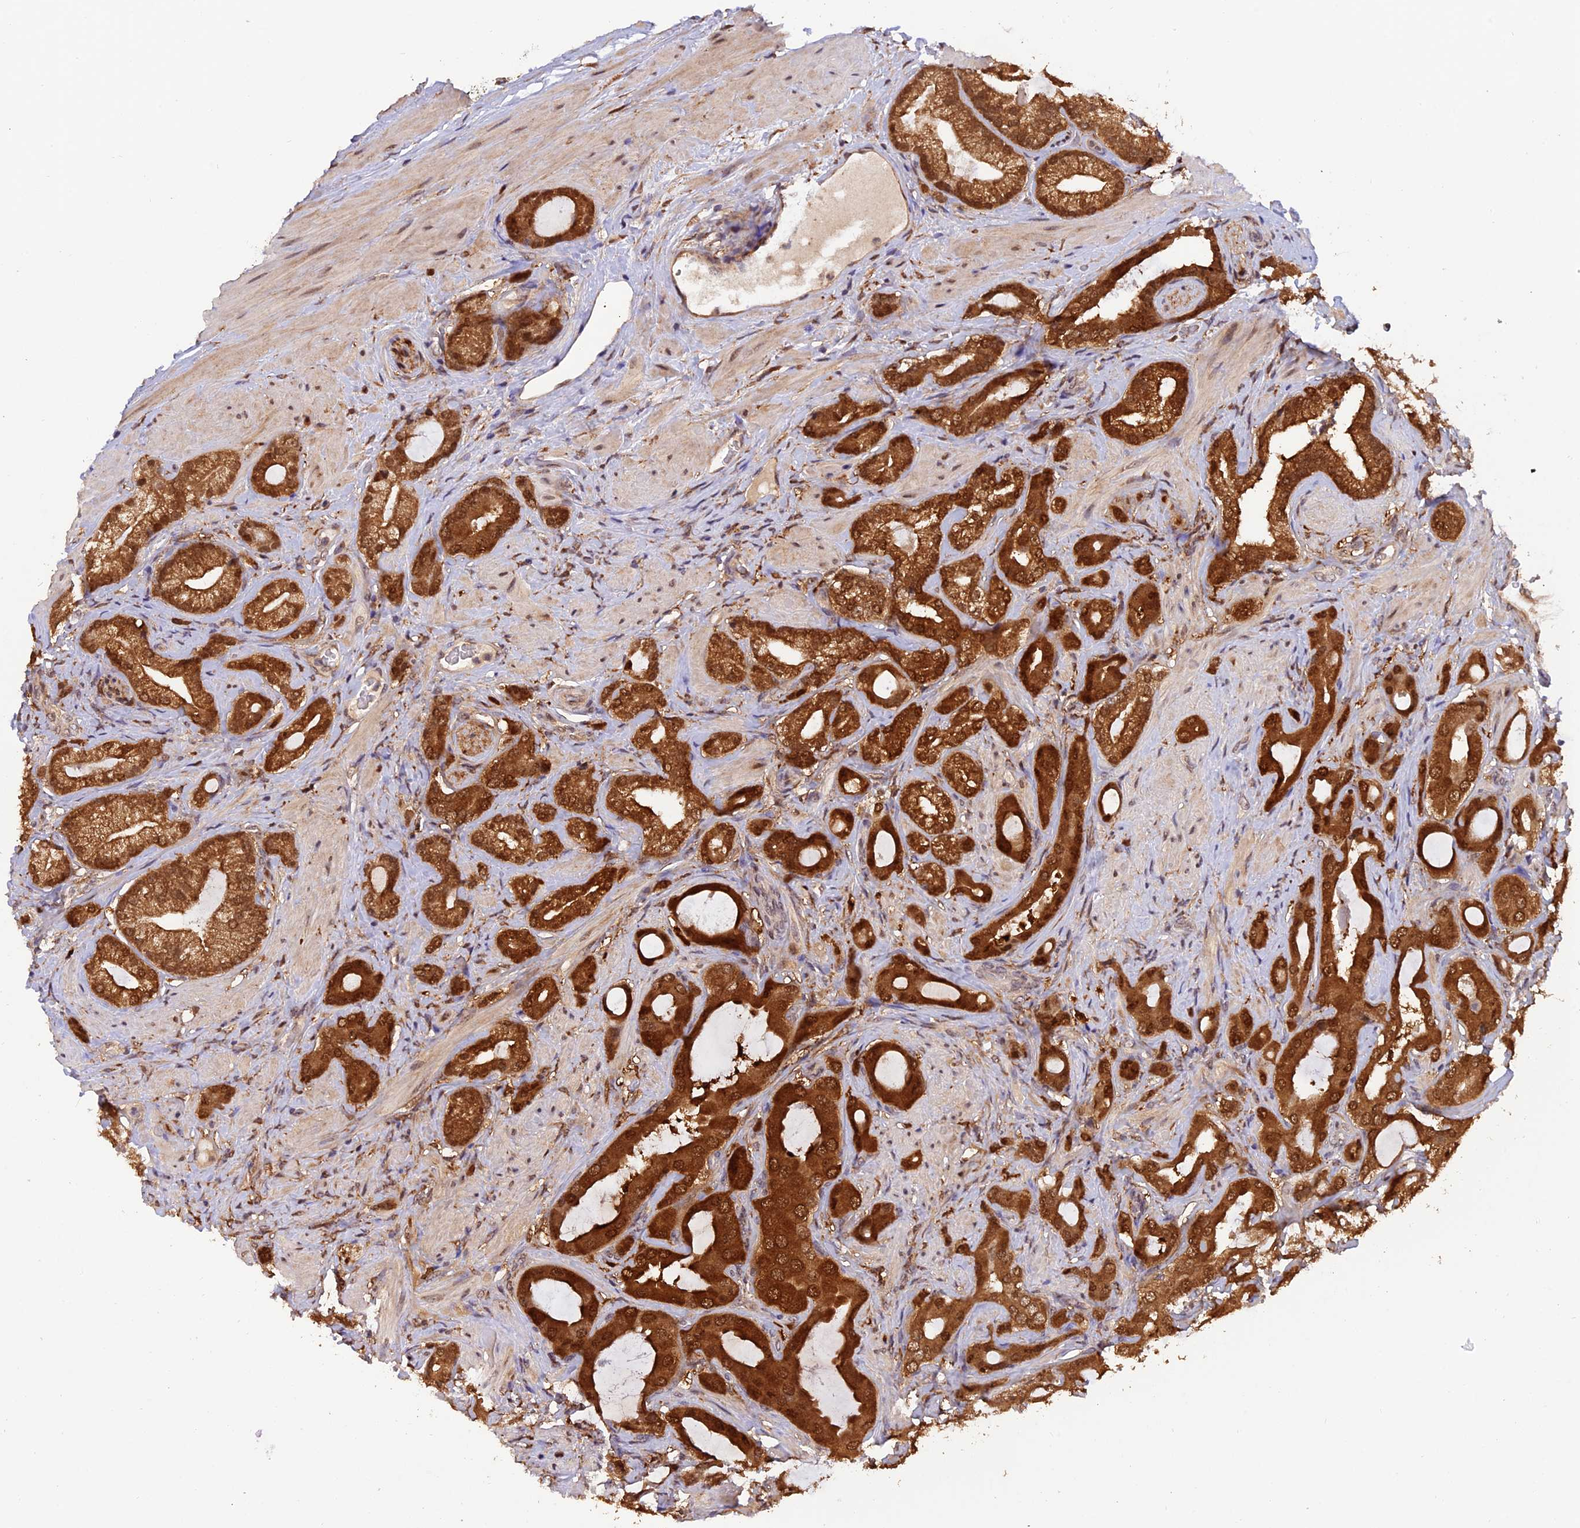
{"staining": {"intensity": "strong", "quantity": ">75%", "location": "cytoplasmic/membranous,nuclear"}, "tissue": "prostate cancer", "cell_type": "Tumor cells", "image_type": "cancer", "snomed": [{"axis": "morphology", "description": "Adenocarcinoma, Low grade"}, {"axis": "topography", "description": "Prostate"}], "caption": "Immunohistochemical staining of prostate adenocarcinoma (low-grade) exhibits high levels of strong cytoplasmic/membranous and nuclear protein expression in about >75% of tumor cells.", "gene": "MNS1", "patient": {"sex": "male", "age": 57}}